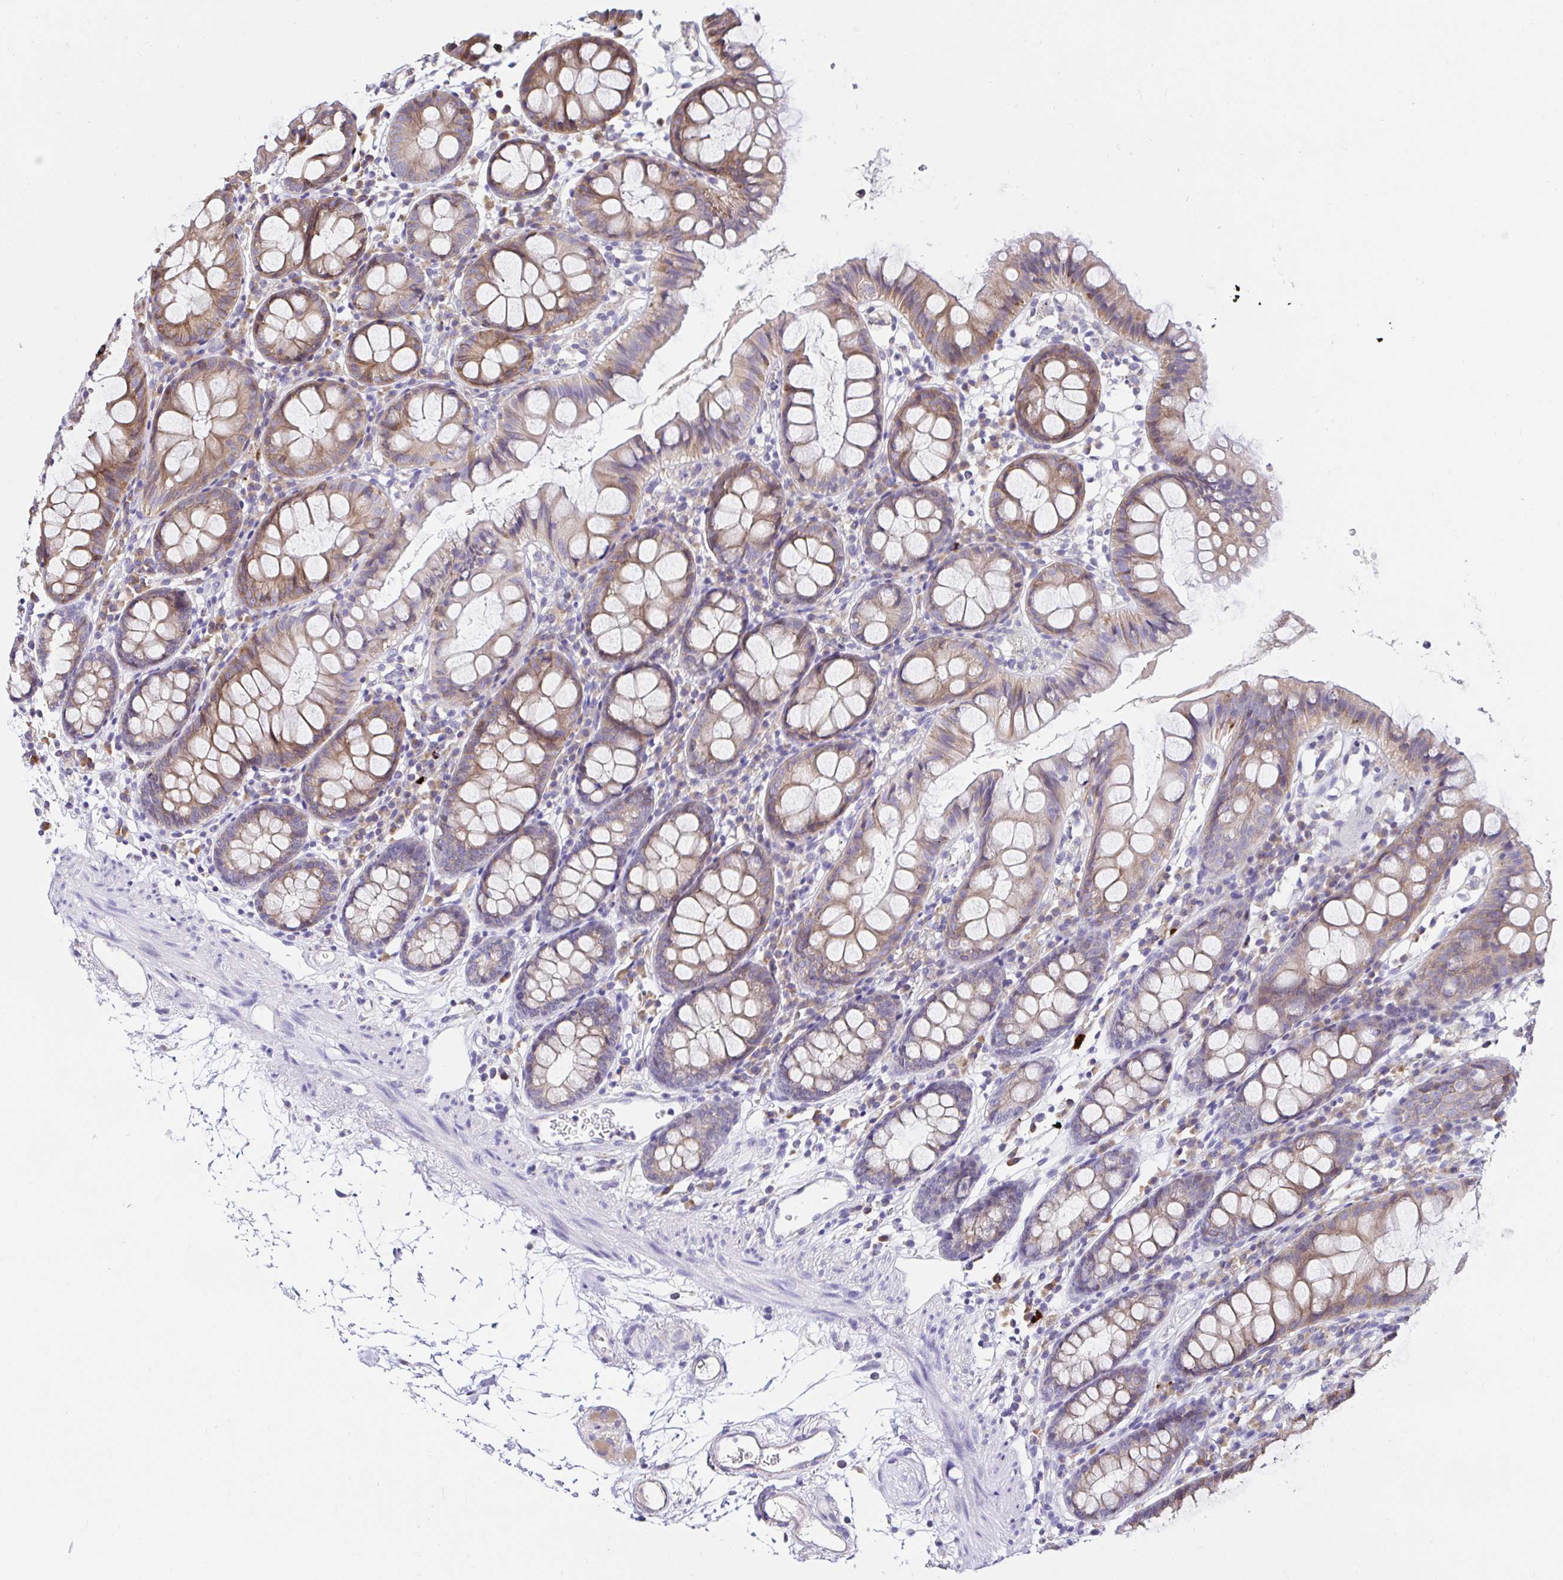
{"staining": {"intensity": "weak", "quantity": "<25%", "location": "cytoplasmic/membranous"}, "tissue": "colon", "cell_type": "Endothelial cells", "image_type": "normal", "snomed": [{"axis": "morphology", "description": "Normal tissue, NOS"}, {"axis": "topography", "description": "Colon"}], "caption": "Histopathology image shows no significant protein staining in endothelial cells of normal colon.", "gene": "VSIG2", "patient": {"sex": "female", "age": 84}}